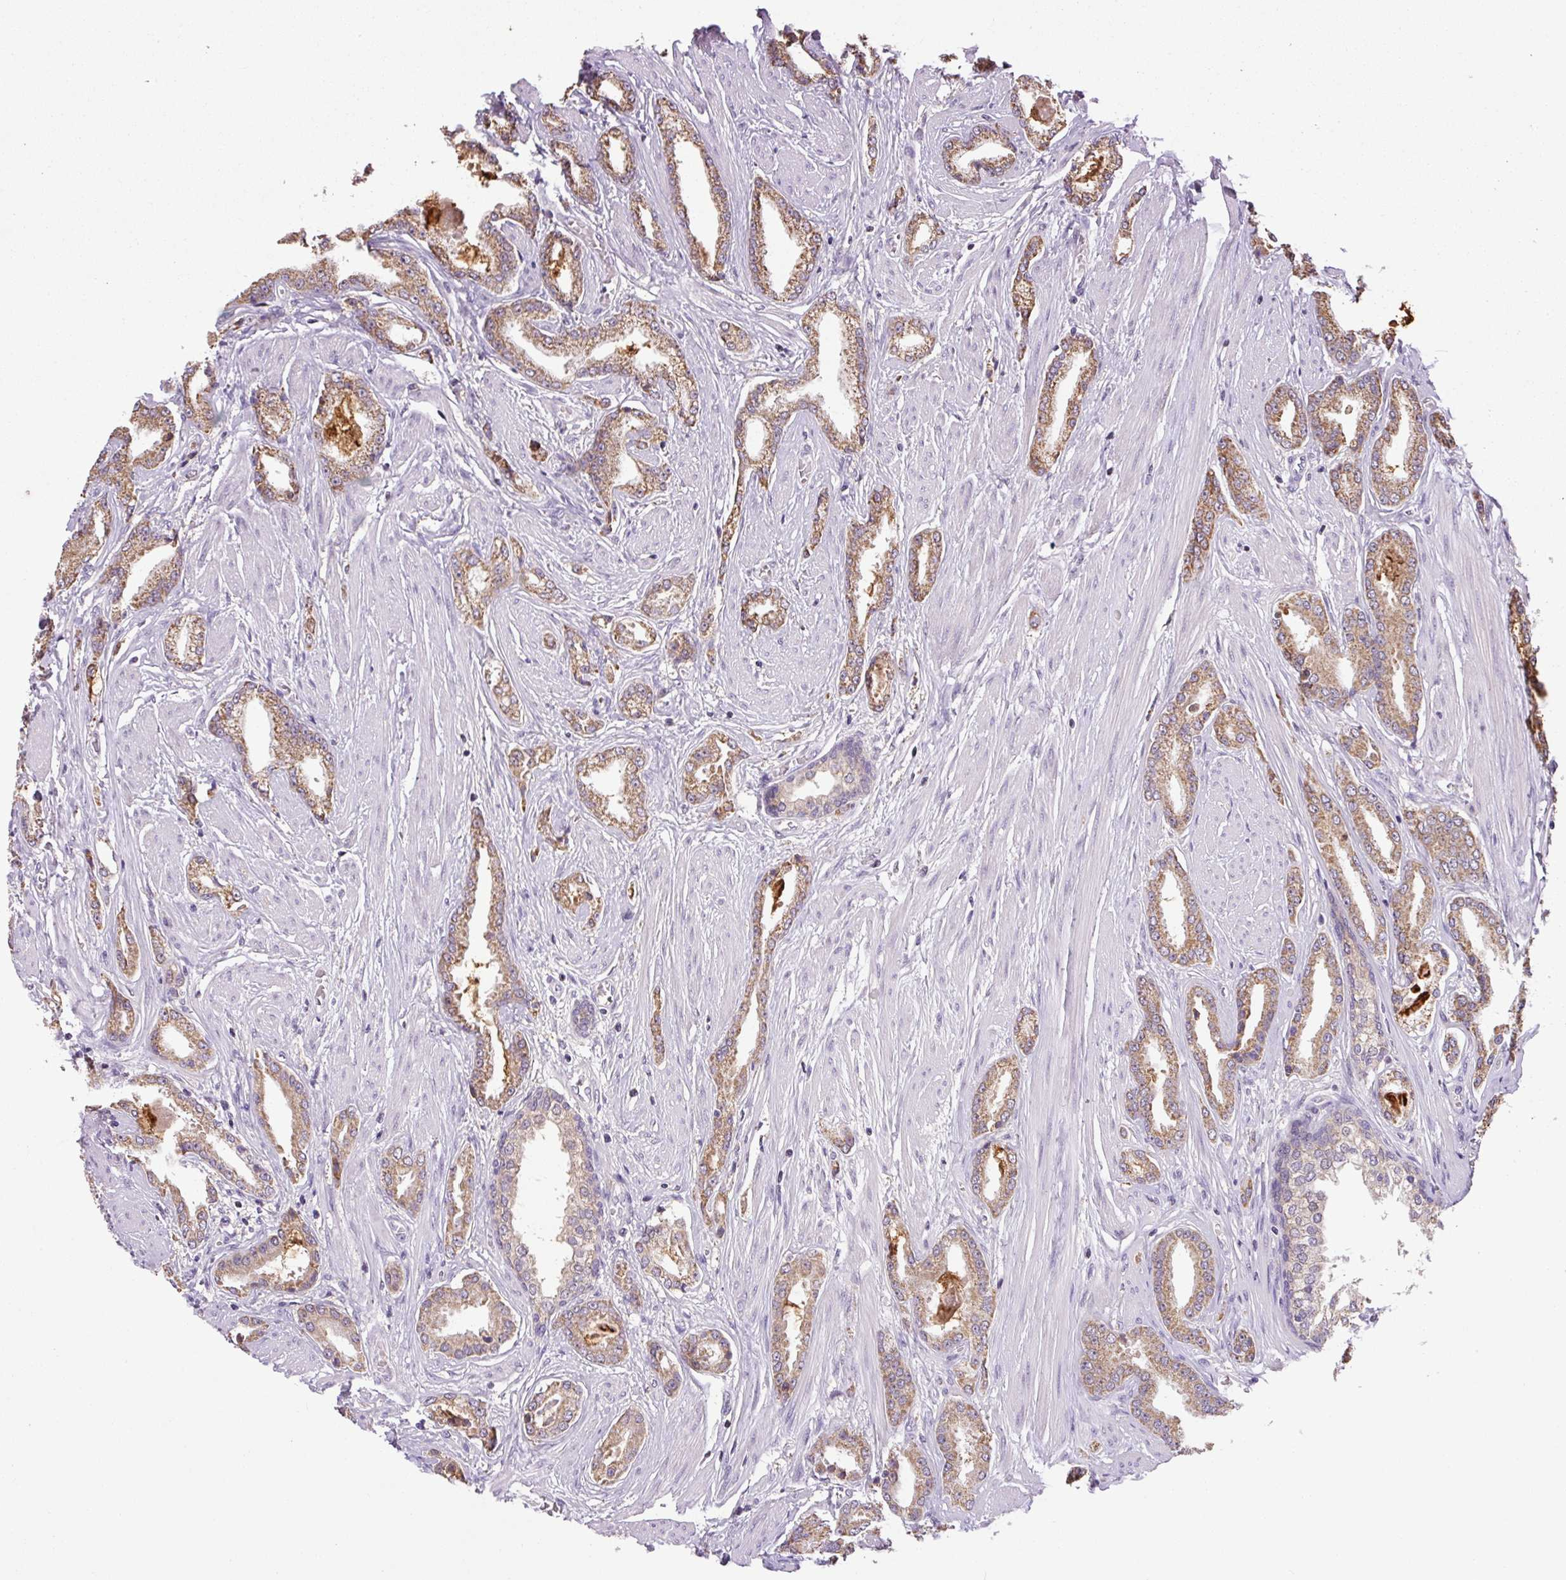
{"staining": {"intensity": "moderate", "quantity": ">75%", "location": "cytoplasmic/membranous"}, "tissue": "prostate cancer", "cell_type": "Tumor cells", "image_type": "cancer", "snomed": [{"axis": "morphology", "description": "Adenocarcinoma, Low grade"}, {"axis": "topography", "description": "Prostate"}], "caption": "Immunohistochemistry of human adenocarcinoma (low-grade) (prostate) demonstrates medium levels of moderate cytoplasmic/membranous staining in about >75% of tumor cells.", "gene": "SGF29", "patient": {"sex": "male", "age": 42}}